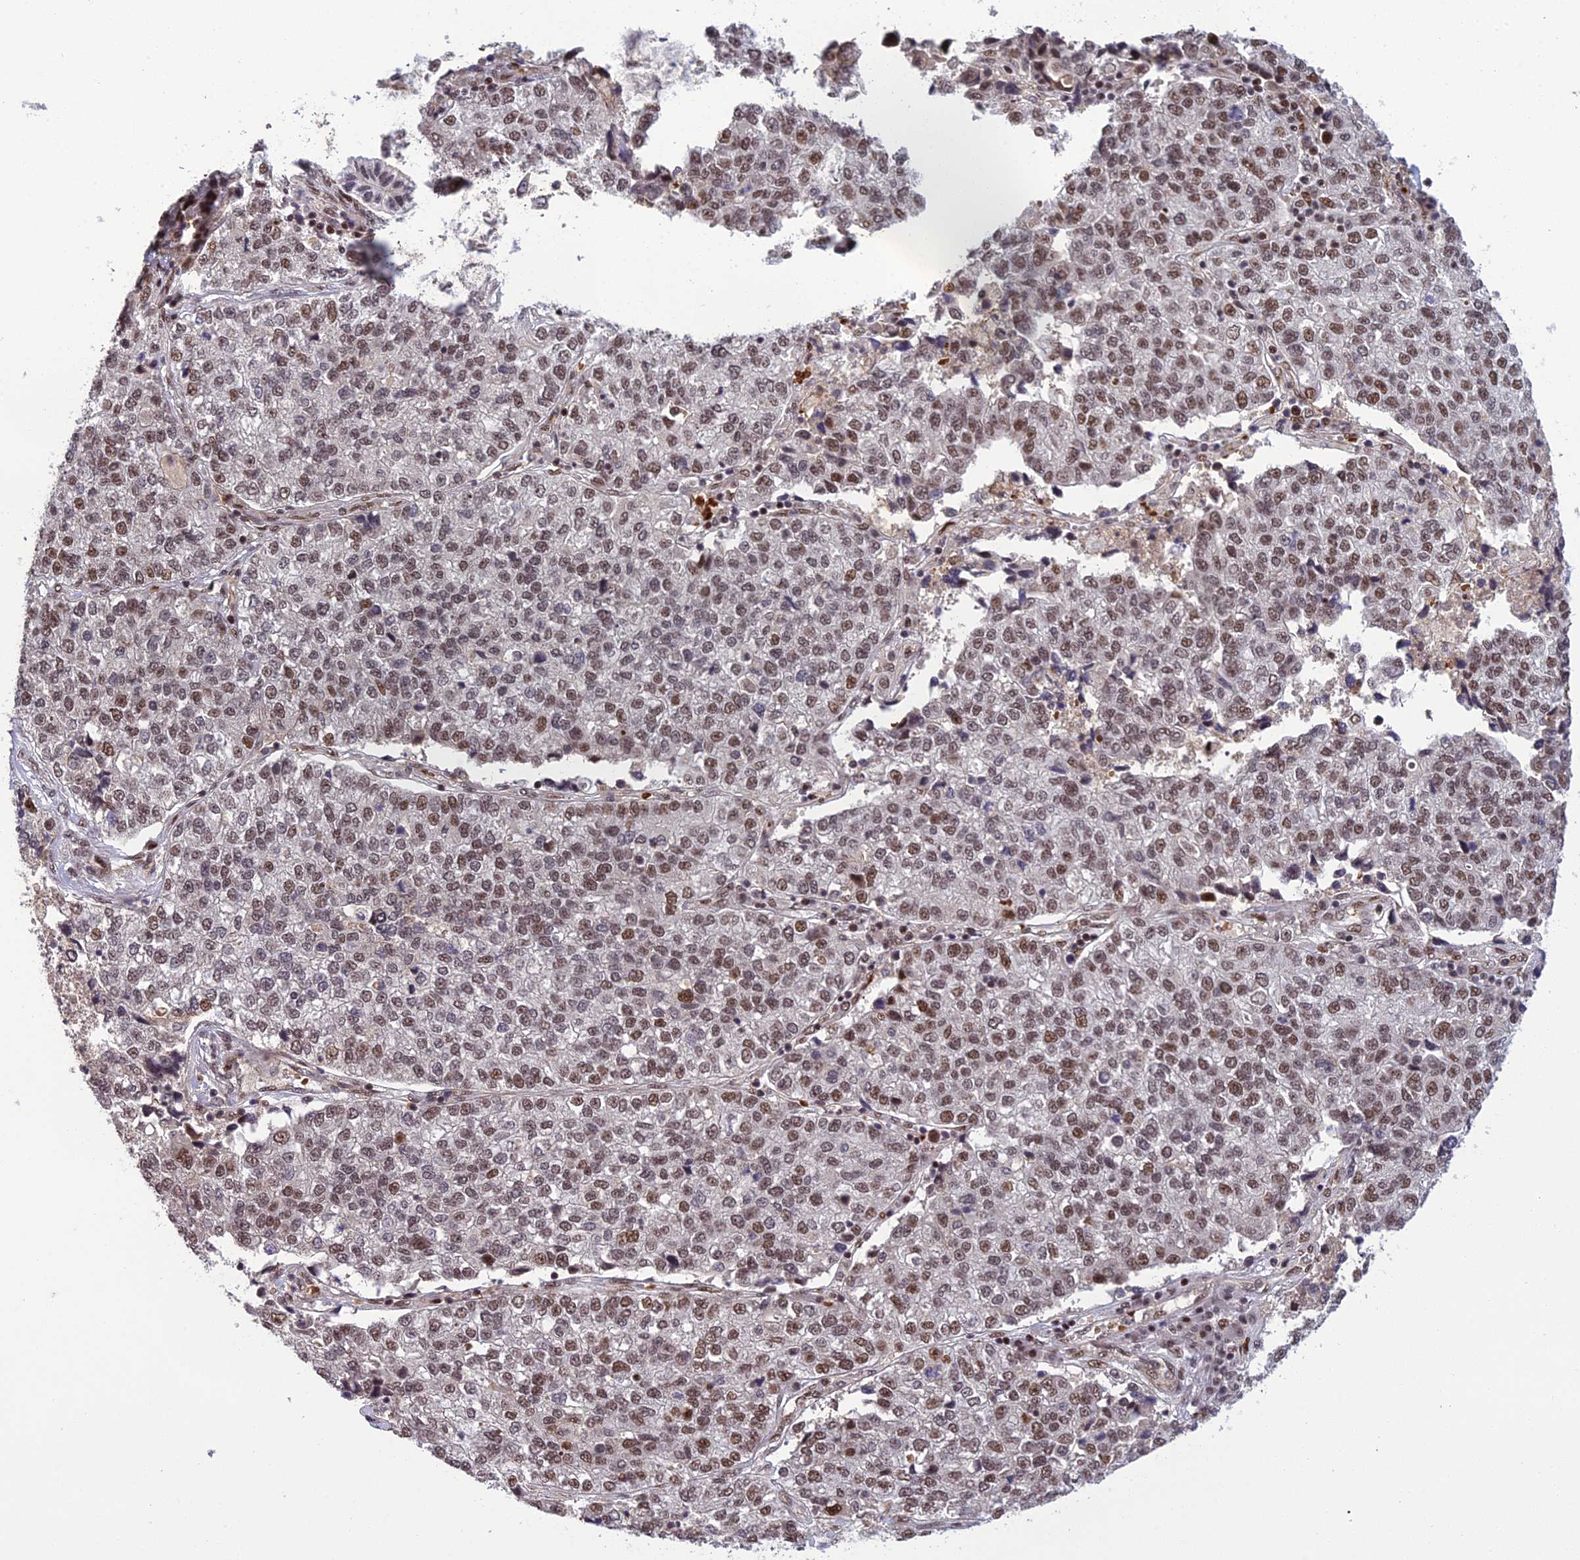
{"staining": {"intensity": "moderate", "quantity": ">75%", "location": "nuclear"}, "tissue": "lung cancer", "cell_type": "Tumor cells", "image_type": "cancer", "snomed": [{"axis": "morphology", "description": "Adenocarcinoma, NOS"}, {"axis": "topography", "description": "Lung"}], "caption": "Immunohistochemistry histopathology image of adenocarcinoma (lung) stained for a protein (brown), which displays medium levels of moderate nuclear staining in about >75% of tumor cells.", "gene": "RANBP3", "patient": {"sex": "male", "age": 49}}